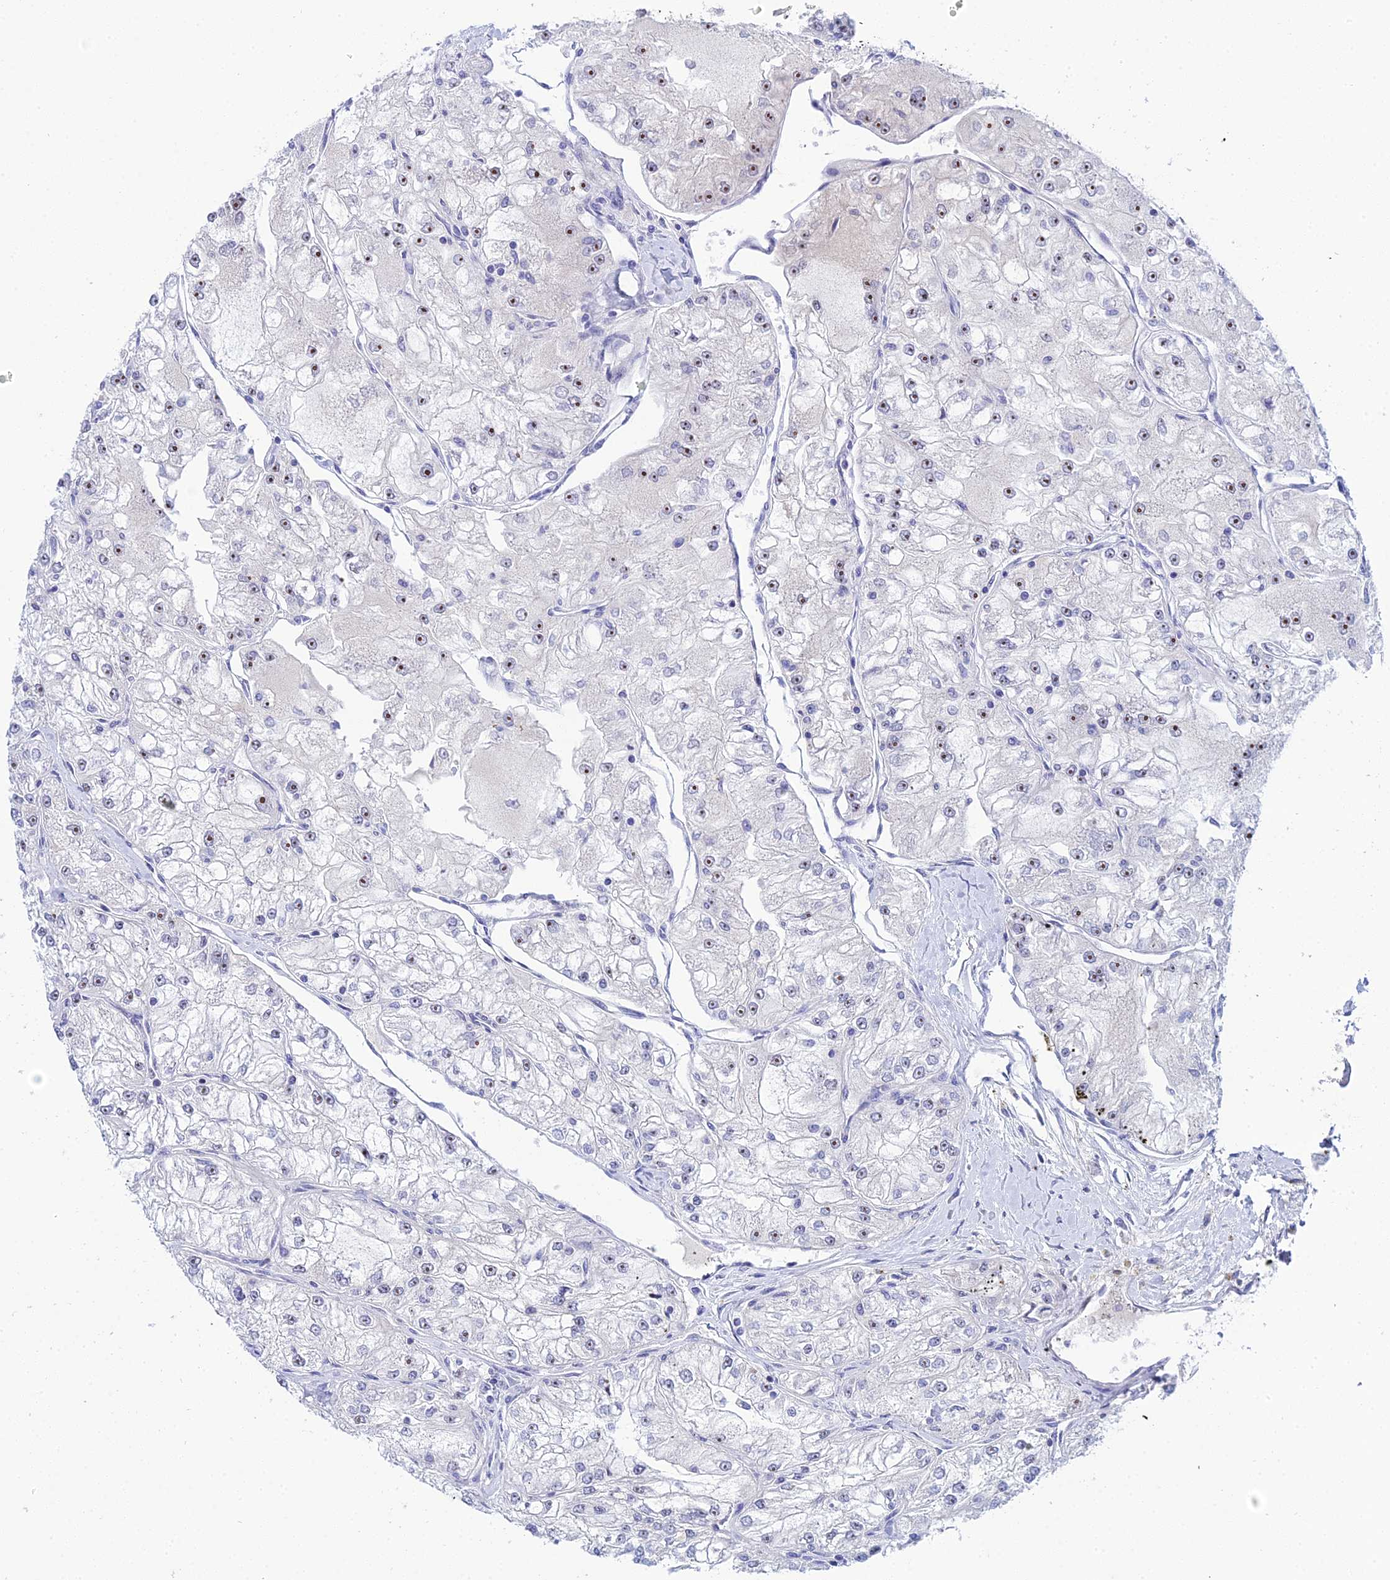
{"staining": {"intensity": "moderate", "quantity": "<25%", "location": "nuclear"}, "tissue": "renal cancer", "cell_type": "Tumor cells", "image_type": "cancer", "snomed": [{"axis": "morphology", "description": "Adenocarcinoma, NOS"}, {"axis": "topography", "description": "Kidney"}], "caption": "Protein expression by immunohistochemistry (IHC) reveals moderate nuclear positivity in about <25% of tumor cells in renal adenocarcinoma. Immunohistochemistry stains the protein of interest in brown and the nuclei are stained blue.", "gene": "PLPP4", "patient": {"sex": "female", "age": 72}}